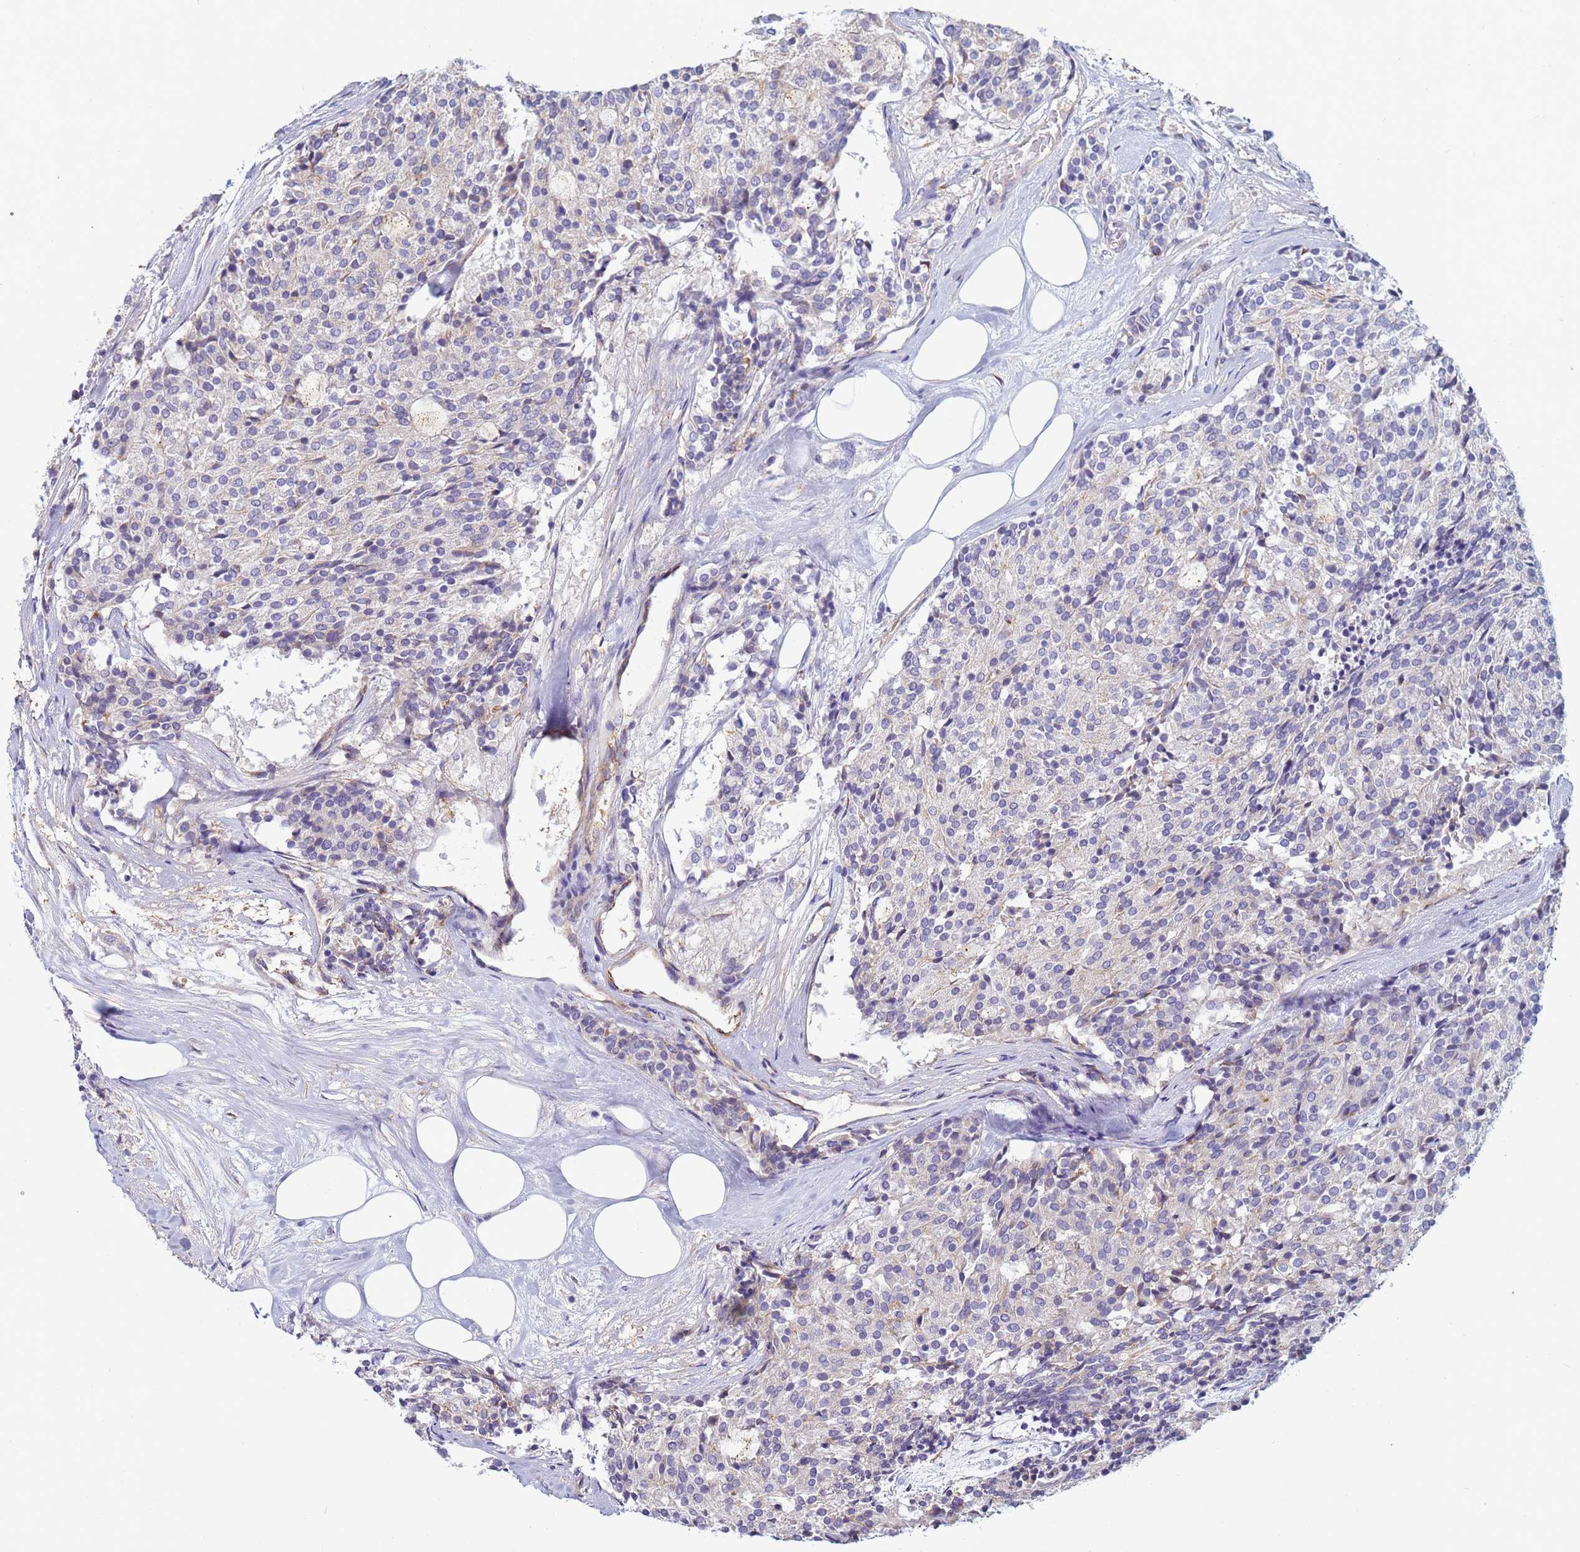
{"staining": {"intensity": "negative", "quantity": "none", "location": "none"}, "tissue": "carcinoid", "cell_type": "Tumor cells", "image_type": "cancer", "snomed": [{"axis": "morphology", "description": "Carcinoid, malignant, NOS"}, {"axis": "topography", "description": "Pancreas"}], "caption": "This is an immunohistochemistry histopathology image of carcinoid. There is no positivity in tumor cells.", "gene": "TRPC6", "patient": {"sex": "female", "age": 54}}